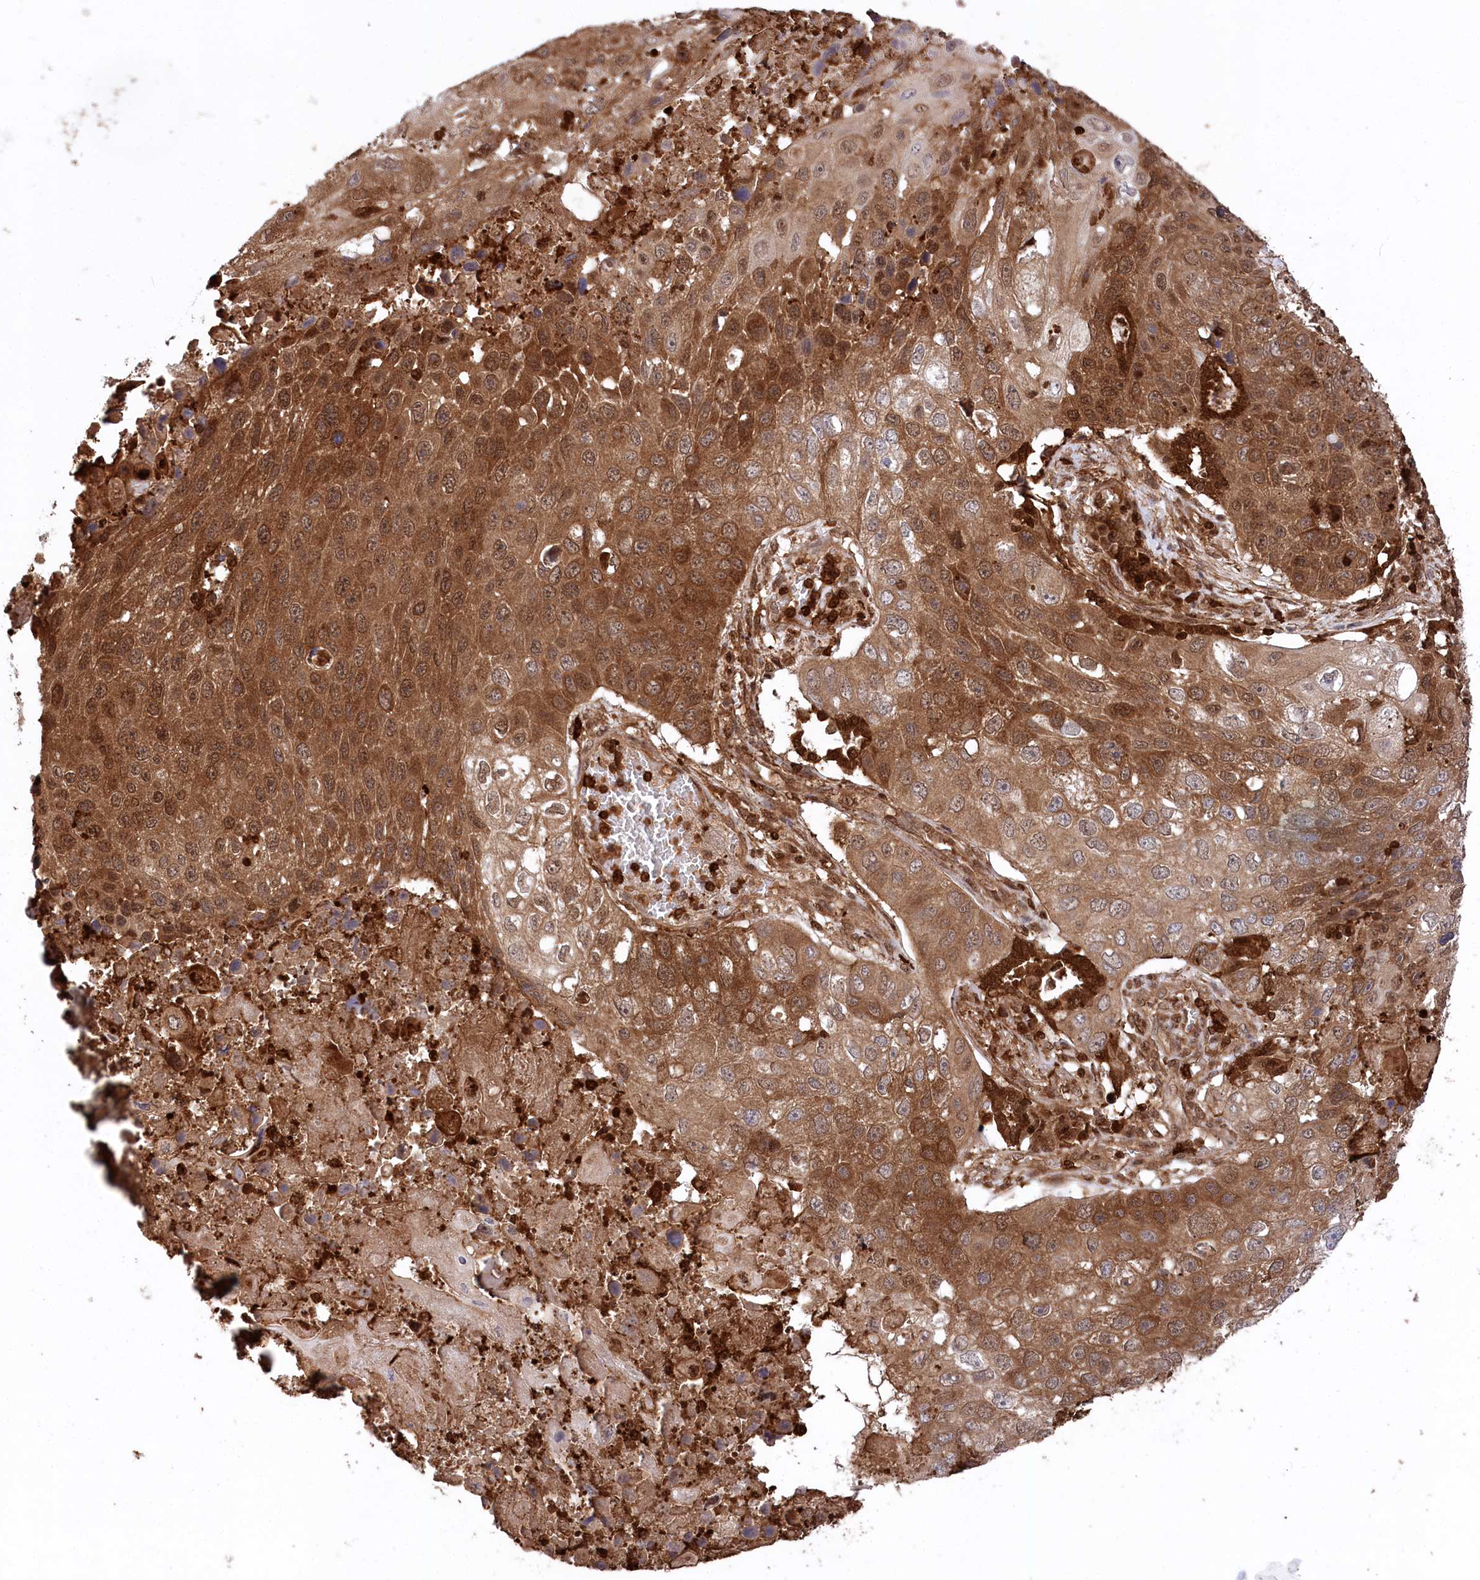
{"staining": {"intensity": "strong", "quantity": ">75%", "location": "cytoplasmic/membranous,nuclear"}, "tissue": "lung cancer", "cell_type": "Tumor cells", "image_type": "cancer", "snomed": [{"axis": "morphology", "description": "Squamous cell carcinoma, NOS"}, {"axis": "topography", "description": "Lung"}], "caption": "Lung squamous cell carcinoma tissue shows strong cytoplasmic/membranous and nuclear staining in about >75% of tumor cells (DAB (3,3'-diaminobenzidine) = brown stain, brightfield microscopy at high magnification).", "gene": "LSG1", "patient": {"sex": "male", "age": 61}}